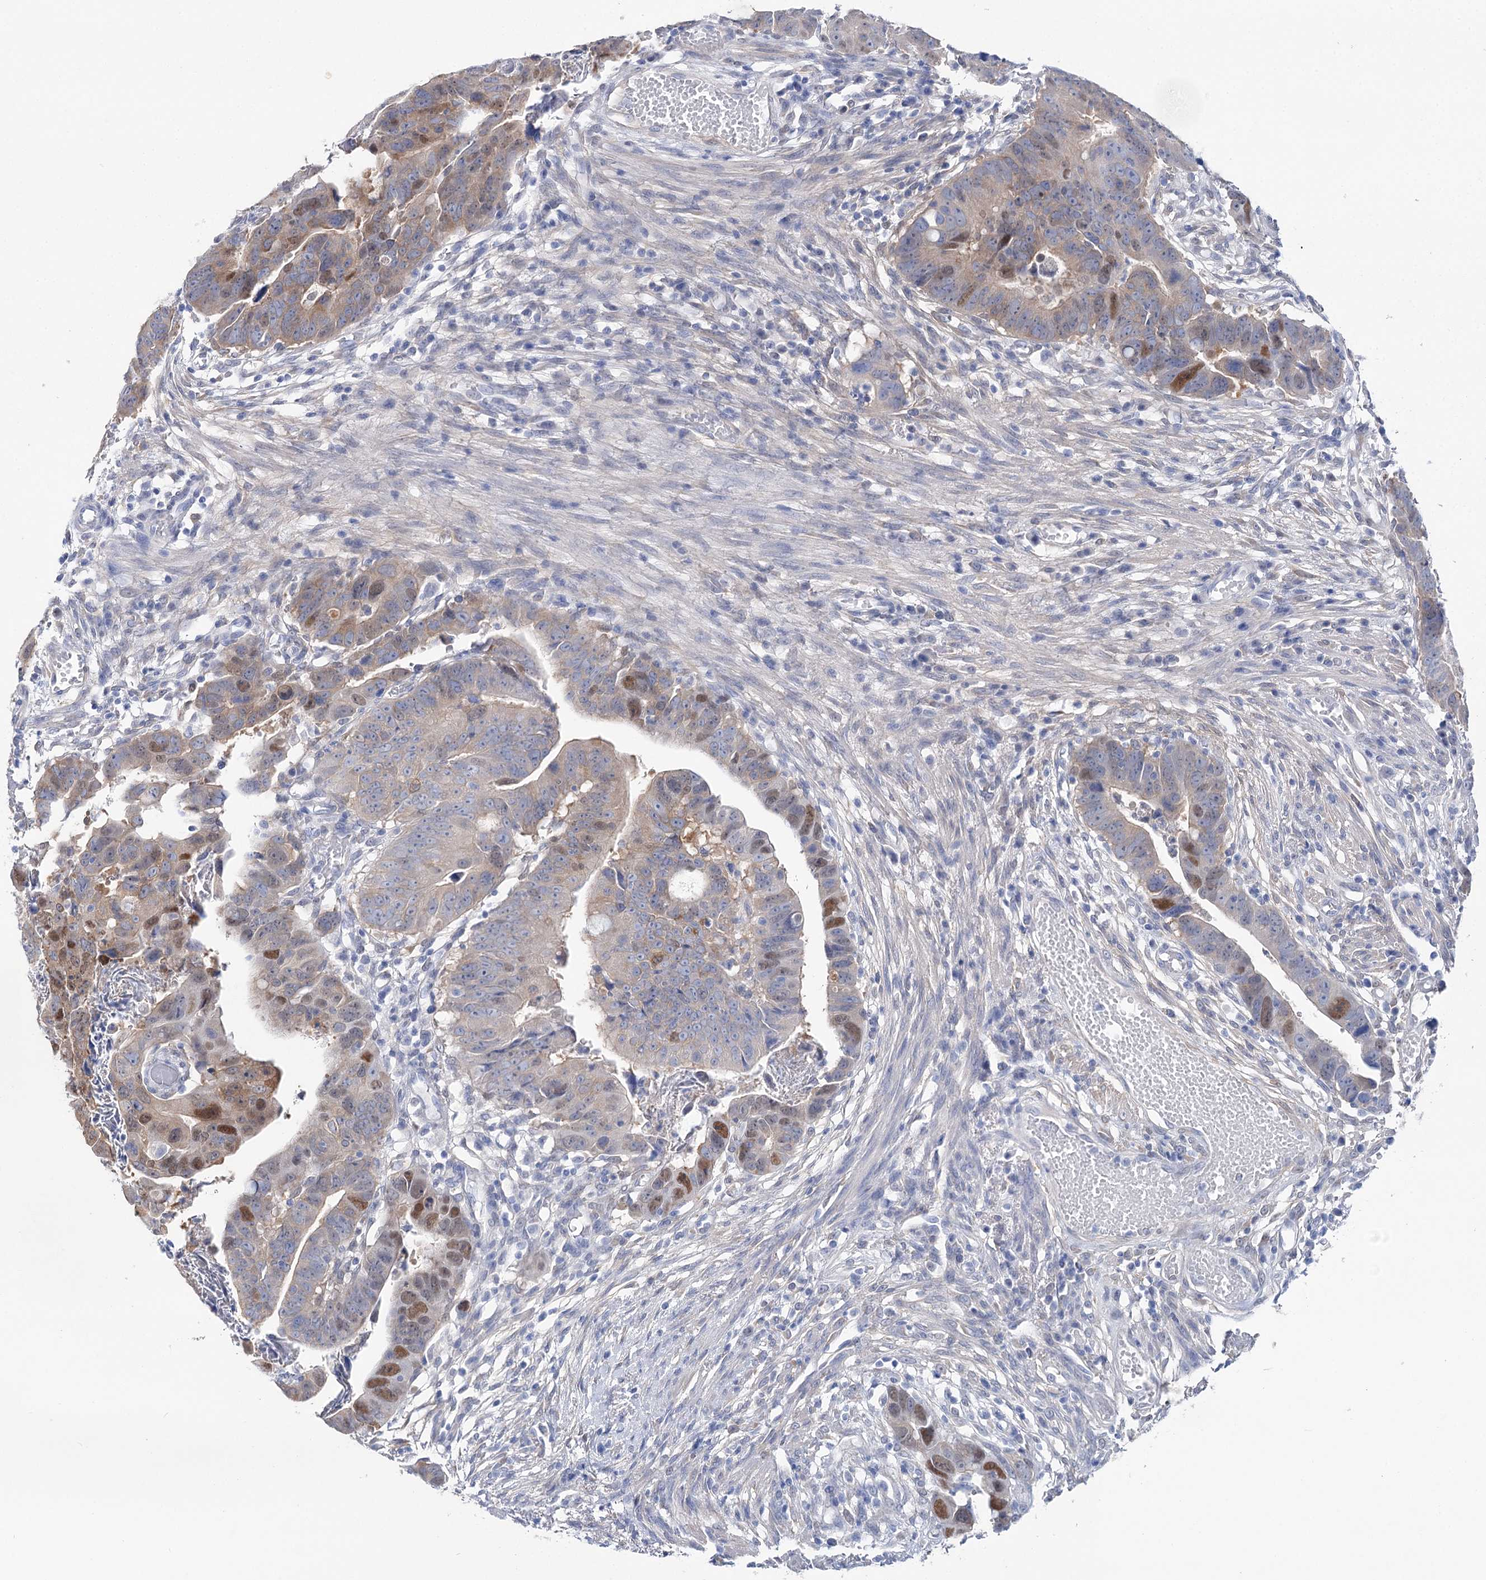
{"staining": {"intensity": "moderate", "quantity": "<25%", "location": "nuclear"}, "tissue": "colorectal cancer", "cell_type": "Tumor cells", "image_type": "cancer", "snomed": [{"axis": "morphology", "description": "Adenocarcinoma, NOS"}, {"axis": "topography", "description": "Rectum"}], "caption": "Protein positivity by immunohistochemistry shows moderate nuclear positivity in about <25% of tumor cells in colorectal adenocarcinoma. (DAB (3,3'-diaminobenzidine) IHC with brightfield microscopy, high magnification).", "gene": "UGDH", "patient": {"sex": "female", "age": 65}}